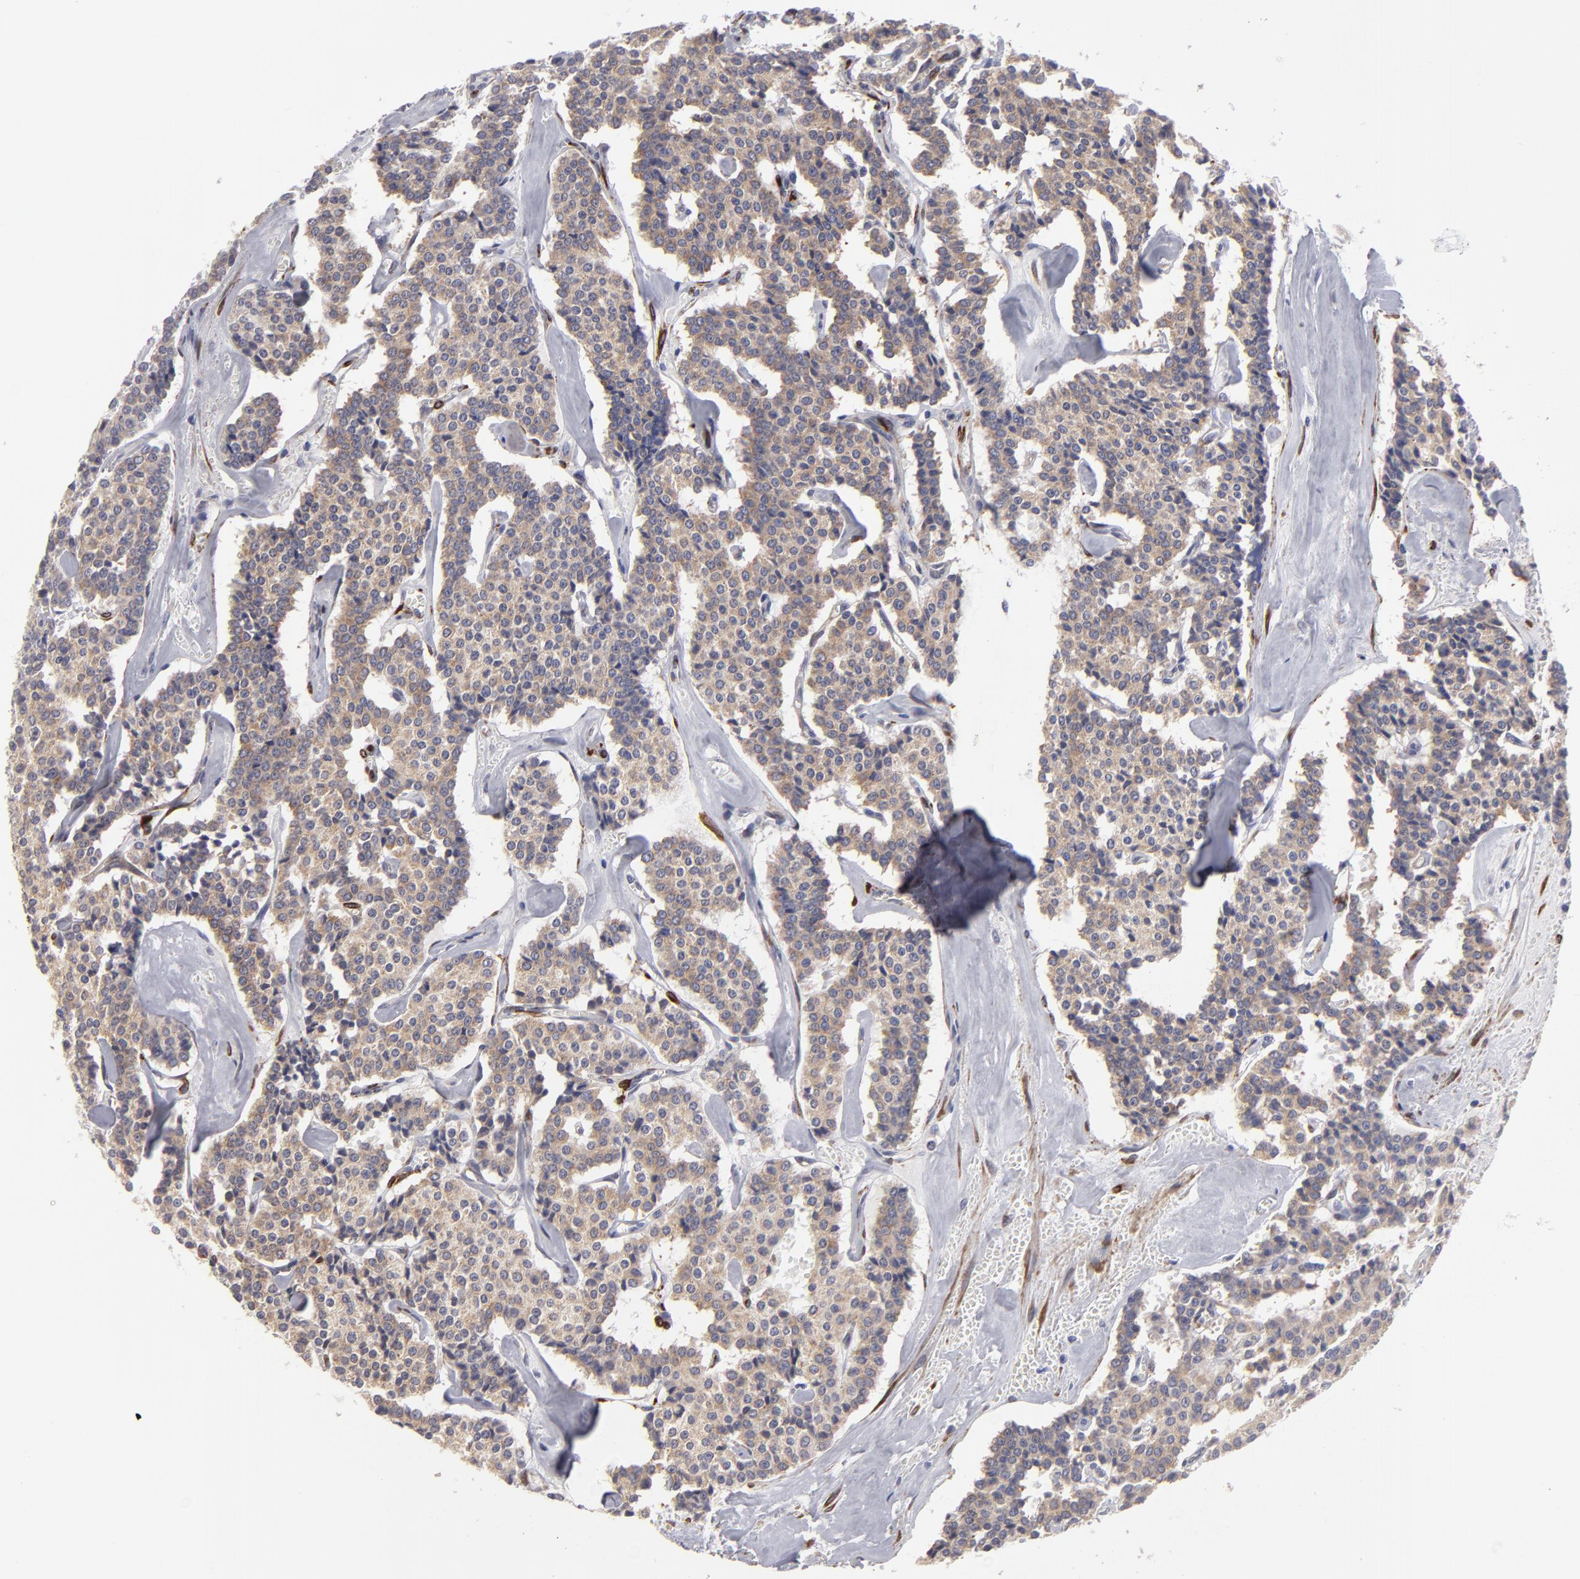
{"staining": {"intensity": "weak", "quantity": ">75%", "location": "cytoplasmic/membranous"}, "tissue": "carcinoid", "cell_type": "Tumor cells", "image_type": "cancer", "snomed": [{"axis": "morphology", "description": "Carcinoid, malignant, NOS"}, {"axis": "topography", "description": "Bronchus"}], "caption": "Carcinoid tissue displays weak cytoplasmic/membranous staining in approximately >75% of tumor cells (DAB (3,3'-diaminobenzidine) IHC, brown staining for protein, blue staining for nuclei).", "gene": "SLMAP", "patient": {"sex": "male", "age": 55}}